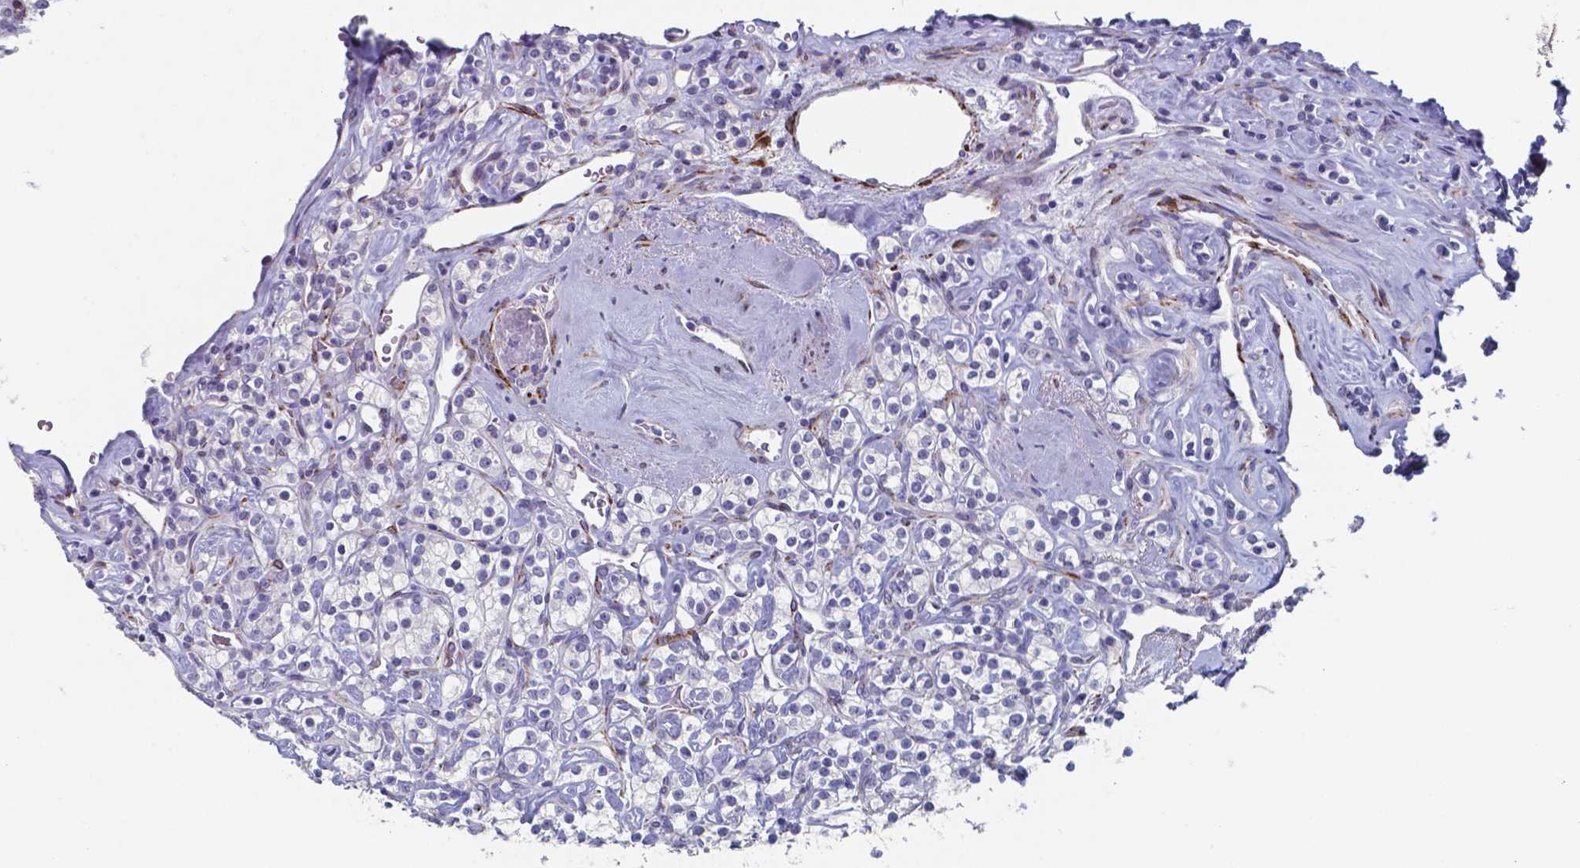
{"staining": {"intensity": "negative", "quantity": "none", "location": "none"}, "tissue": "renal cancer", "cell_type": "Tumor cells", "image_type": "cancer", "snomed": [{"axis": "morphology", "description": "Adenocarcinoma, NOS"}, {"axis": "topography", "description": "Kidney"}], "caption": "A photomicrograph of human renal adenocarcinoma is negative for staining in tumor cells.", "gene": "PLA2R1", "patient": {"sex": "male", "age": 77}}